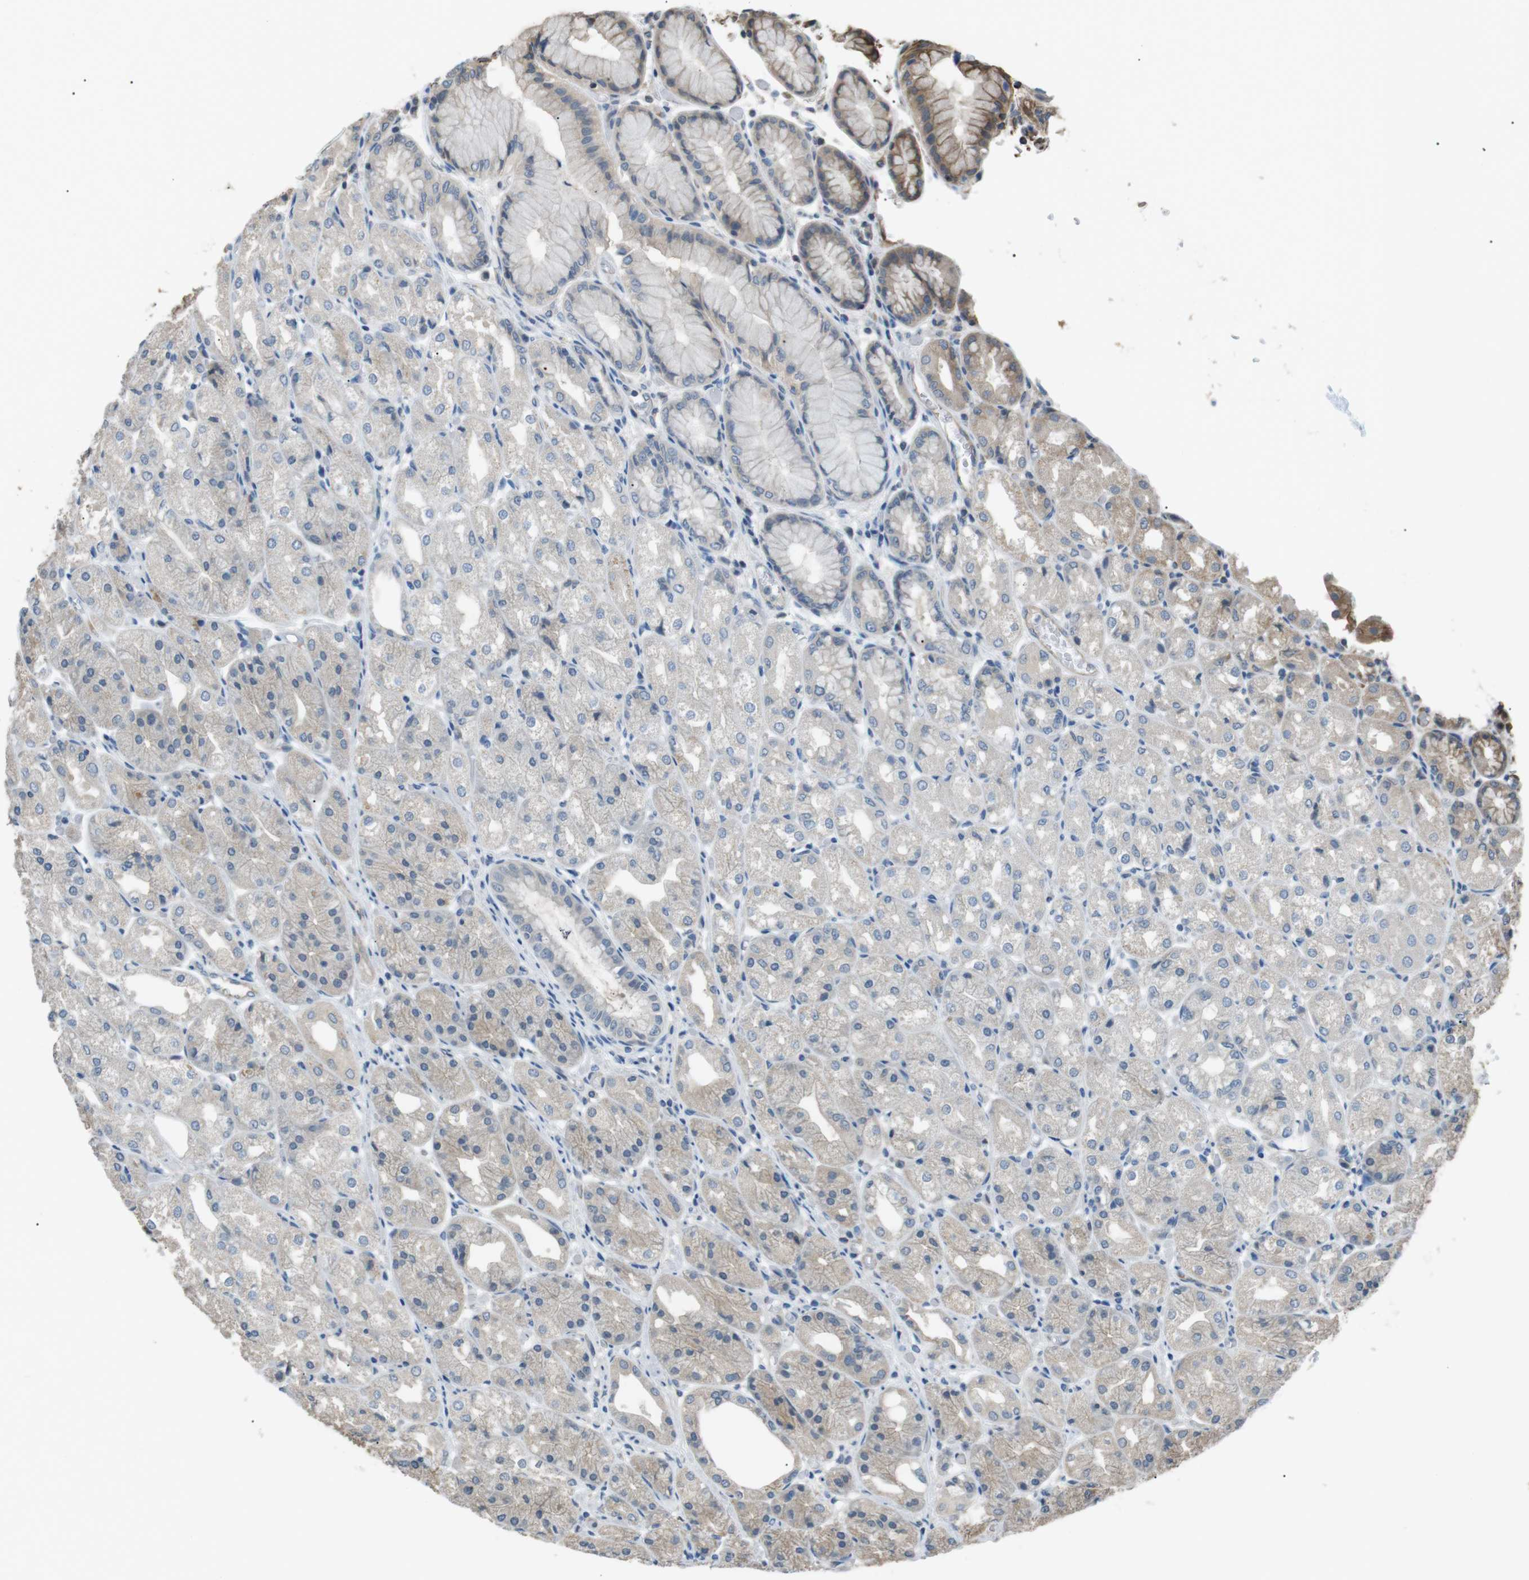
{"staining": {"intensity": "moderate", "quantity": "25%-75%", "location": "cytoplasmic/membranous"}, "tissue": "stomach", "cell_type": "Glandular cells", "image_type": "normal", "snomed": [{"axis": "morphology", "description": "Normal tissue, NOS"}, {"axis": "topography", "description": "Stomach, upper"}], "caption": "An immunohistochemistry micrograph of benign tissue is shown. Protein staining in brown labels moderate cytoplasmic/membranous positivity in stomach within glandular cells.", "gene": "CDH26", "patient": {"sex": "male", "age": 72}}